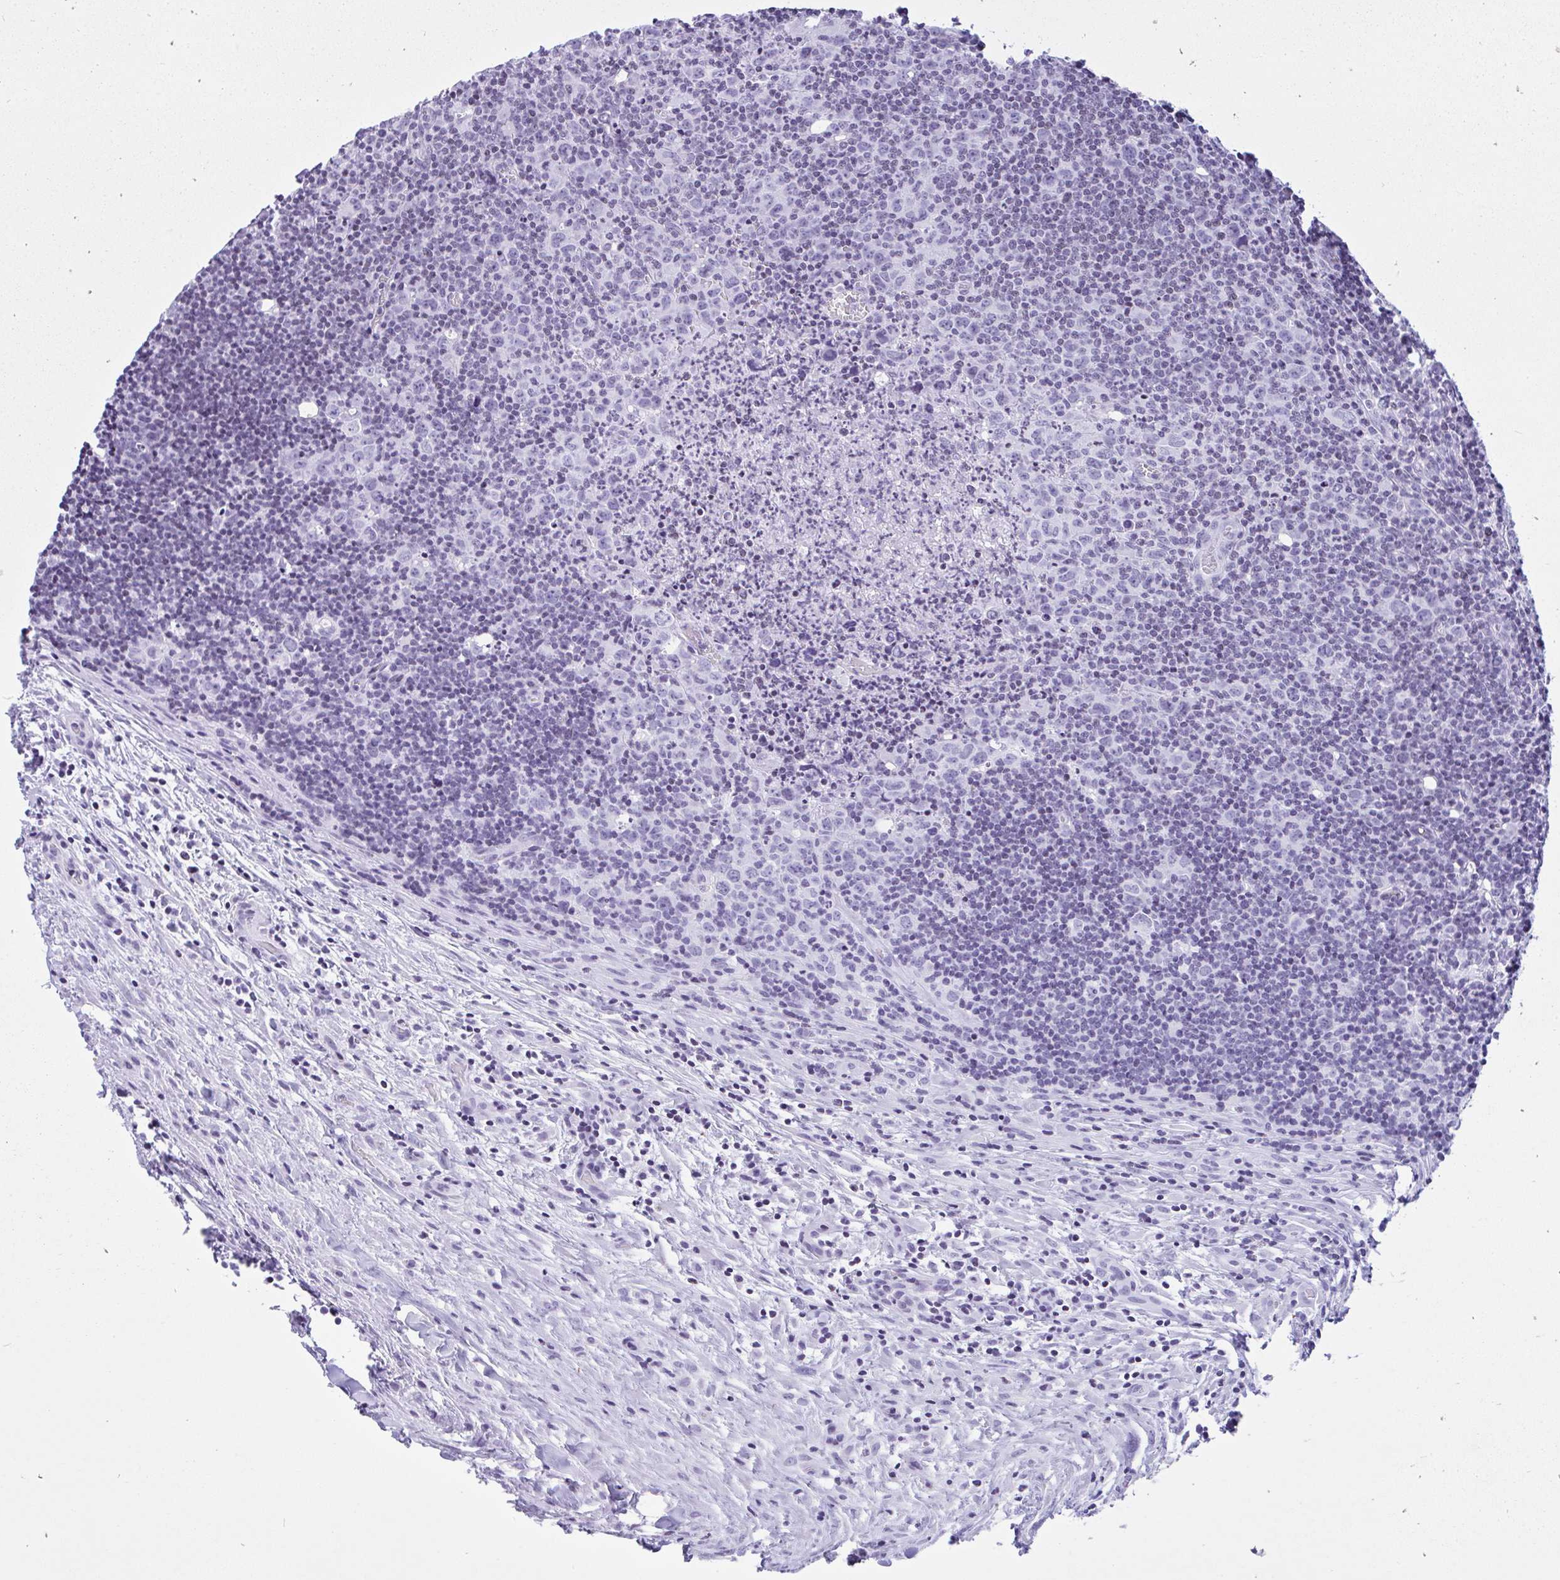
{"staining": {"intensity": "negative", "quantity": "none", "location": "none"}, "tissue": "lymphoma", "cell_type": "Tumor cells", "image_type": "cancer", "snomed": [{"axis": "morphology", "description": "Hodgkin's disease, NOS"}, {"axis": "topography", "description": "Lymph node"}], "caption": "IHC histopathology image of neoplastic tissue: lymphoma stained with DAB displays no significant protein positivity in tumor cells.", "gene": "KRT27", "patient": {"sex": "female", "age": 18}}